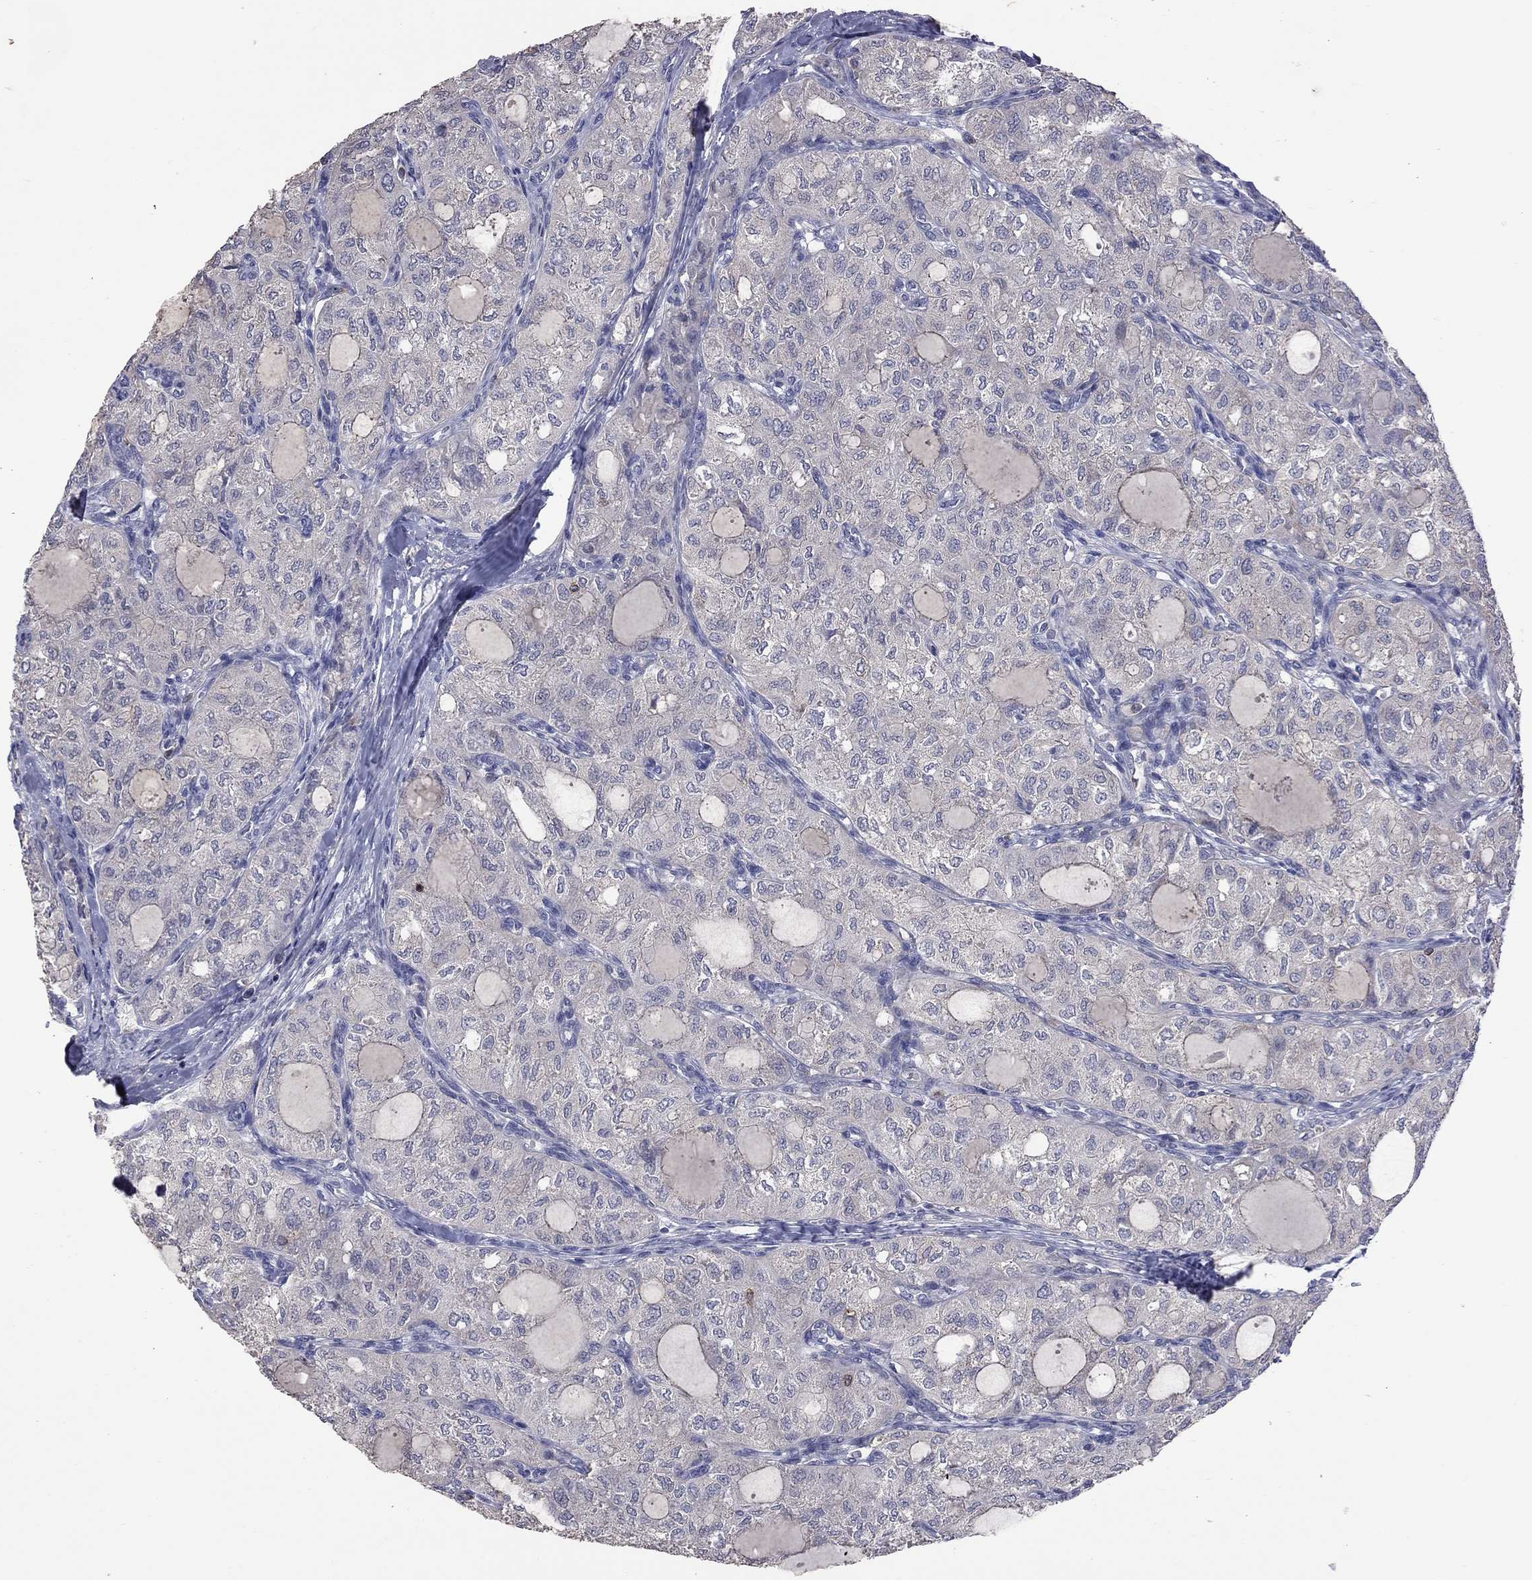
{"staining": {"intensity": "negative", "quantity": "none", "location": "none"}, "tissue": "thyroid cancer", "cell_type": "Tumor cells", "image_type": "cancer", "snomed": [{"axis": "morphology", "description": "Follicular adenoma carcinoma, NOS"}, {"axis": "topography", "description": "Thyroid gland"}], "caption": "A photomicrograph of human thyroid follicular adenoma carcinoma is negative for staining in tumor cells.", "gene": "IPCEF1", "patient": {"sex": "male", "age": 75}}